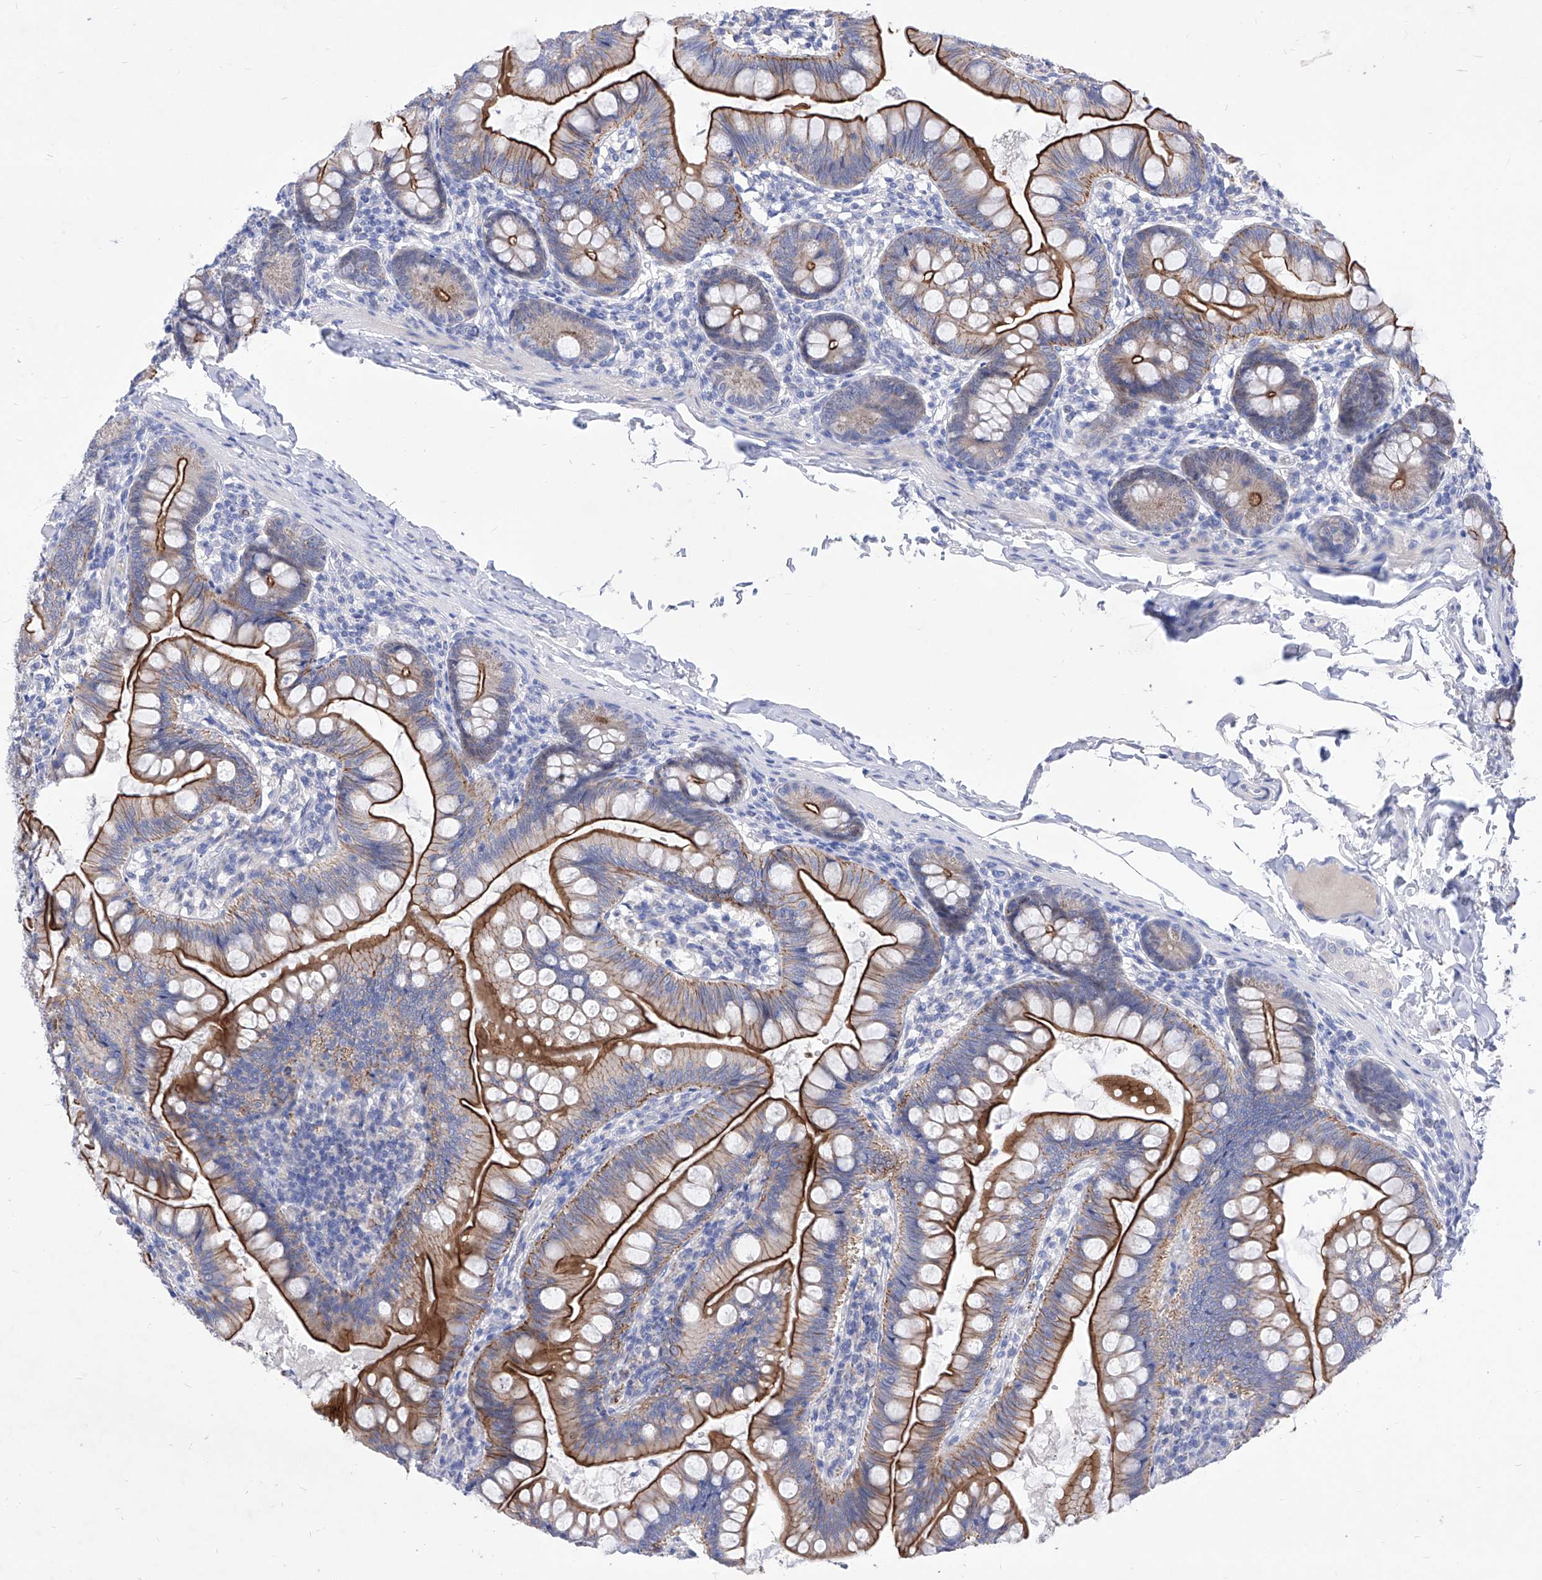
{"staining": {"intensity": "strong", "quantity": "25%-75%", "location": "cytoplasmic/membranous"}, "tissue": "small intestine", "cell_type": "Glandular cells", "image_type": "normal", "snomed": [{"axis": "morphology", "description": "Normal tissue, NOS"}, {"axis": "topography", "description": "Small intestine"}], "caption": "IHC staining of normal small intestine, which demonstrates high levels of strong cytoplasmic/membranous positivity in about 25%-75% of glandular cells indicating strong cytoplasmic/membranous protein positivity. The staining was performed using DAB (brown) for protein detection and nuclei were counterstained in hematoxylin (blue).", "gene": "VAX1", "patient": {"sex": "male", "age": 7}}